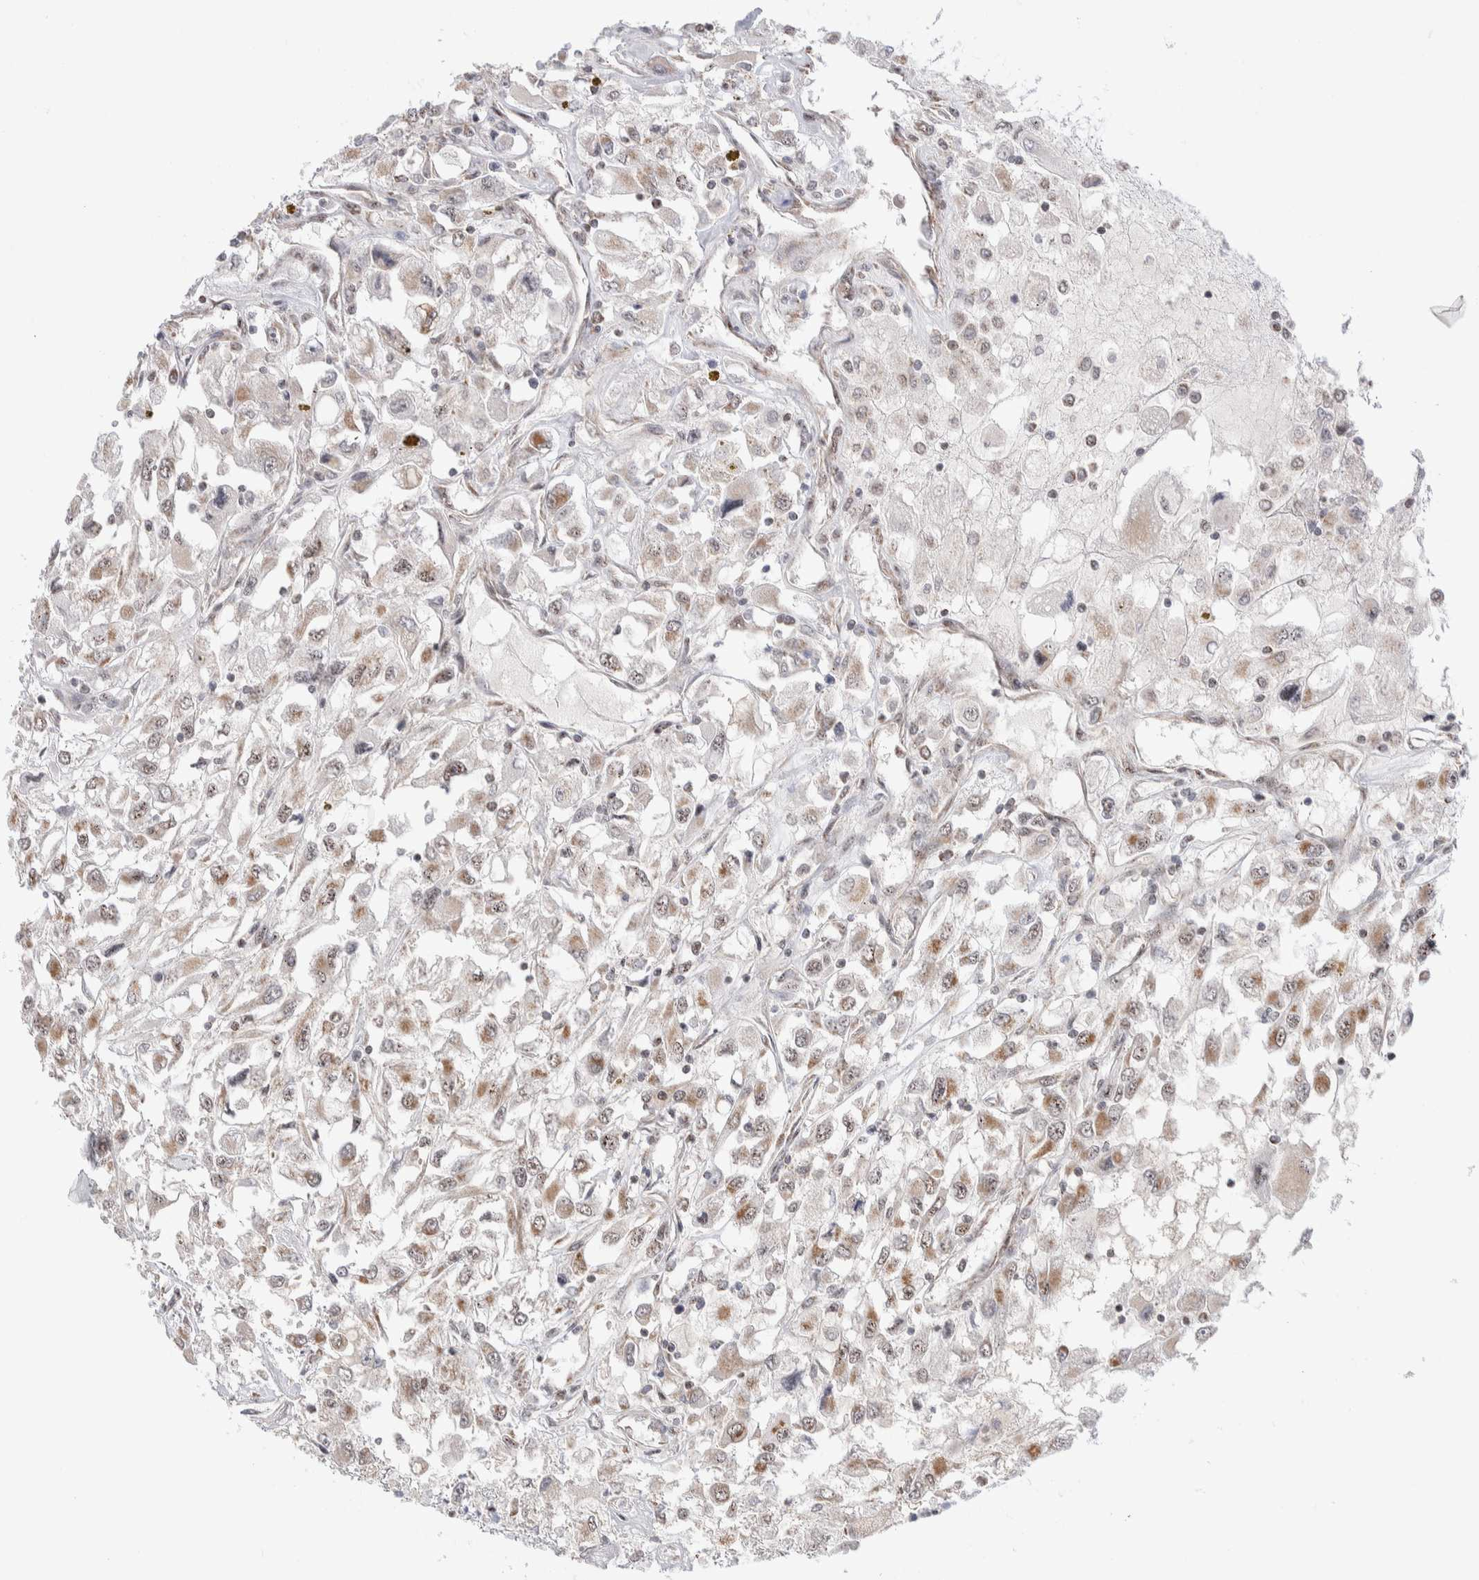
{"staining": {"intensity": "weak", "quantity": ">75%", "location": "cytoplasmic/membranous,nuclear"}, "tissue": "renal cancer", "cell_type": "Tumor cells", "image_type": "cancer", "snomed": [{"axis": "morphology", "description": "Adenocarcinoma, NOS"}, {"axis": "topography", "description": "Kidney"}], "caption": "IHC staining of renal cancer (adenocarcinoma), which displays low levels of weak cytoplasmic/membranous and nuclear positivity in about >75% of tumor cells indicating weak cytoplasmic/membranous and nuclear protein staining. The staining was performed using DAB (brown) for protein detection and nuclei were counterstained in hematoxylin (blue).", "gene": "ZNF695", "patient": {"sex": "female", "age": 52}}